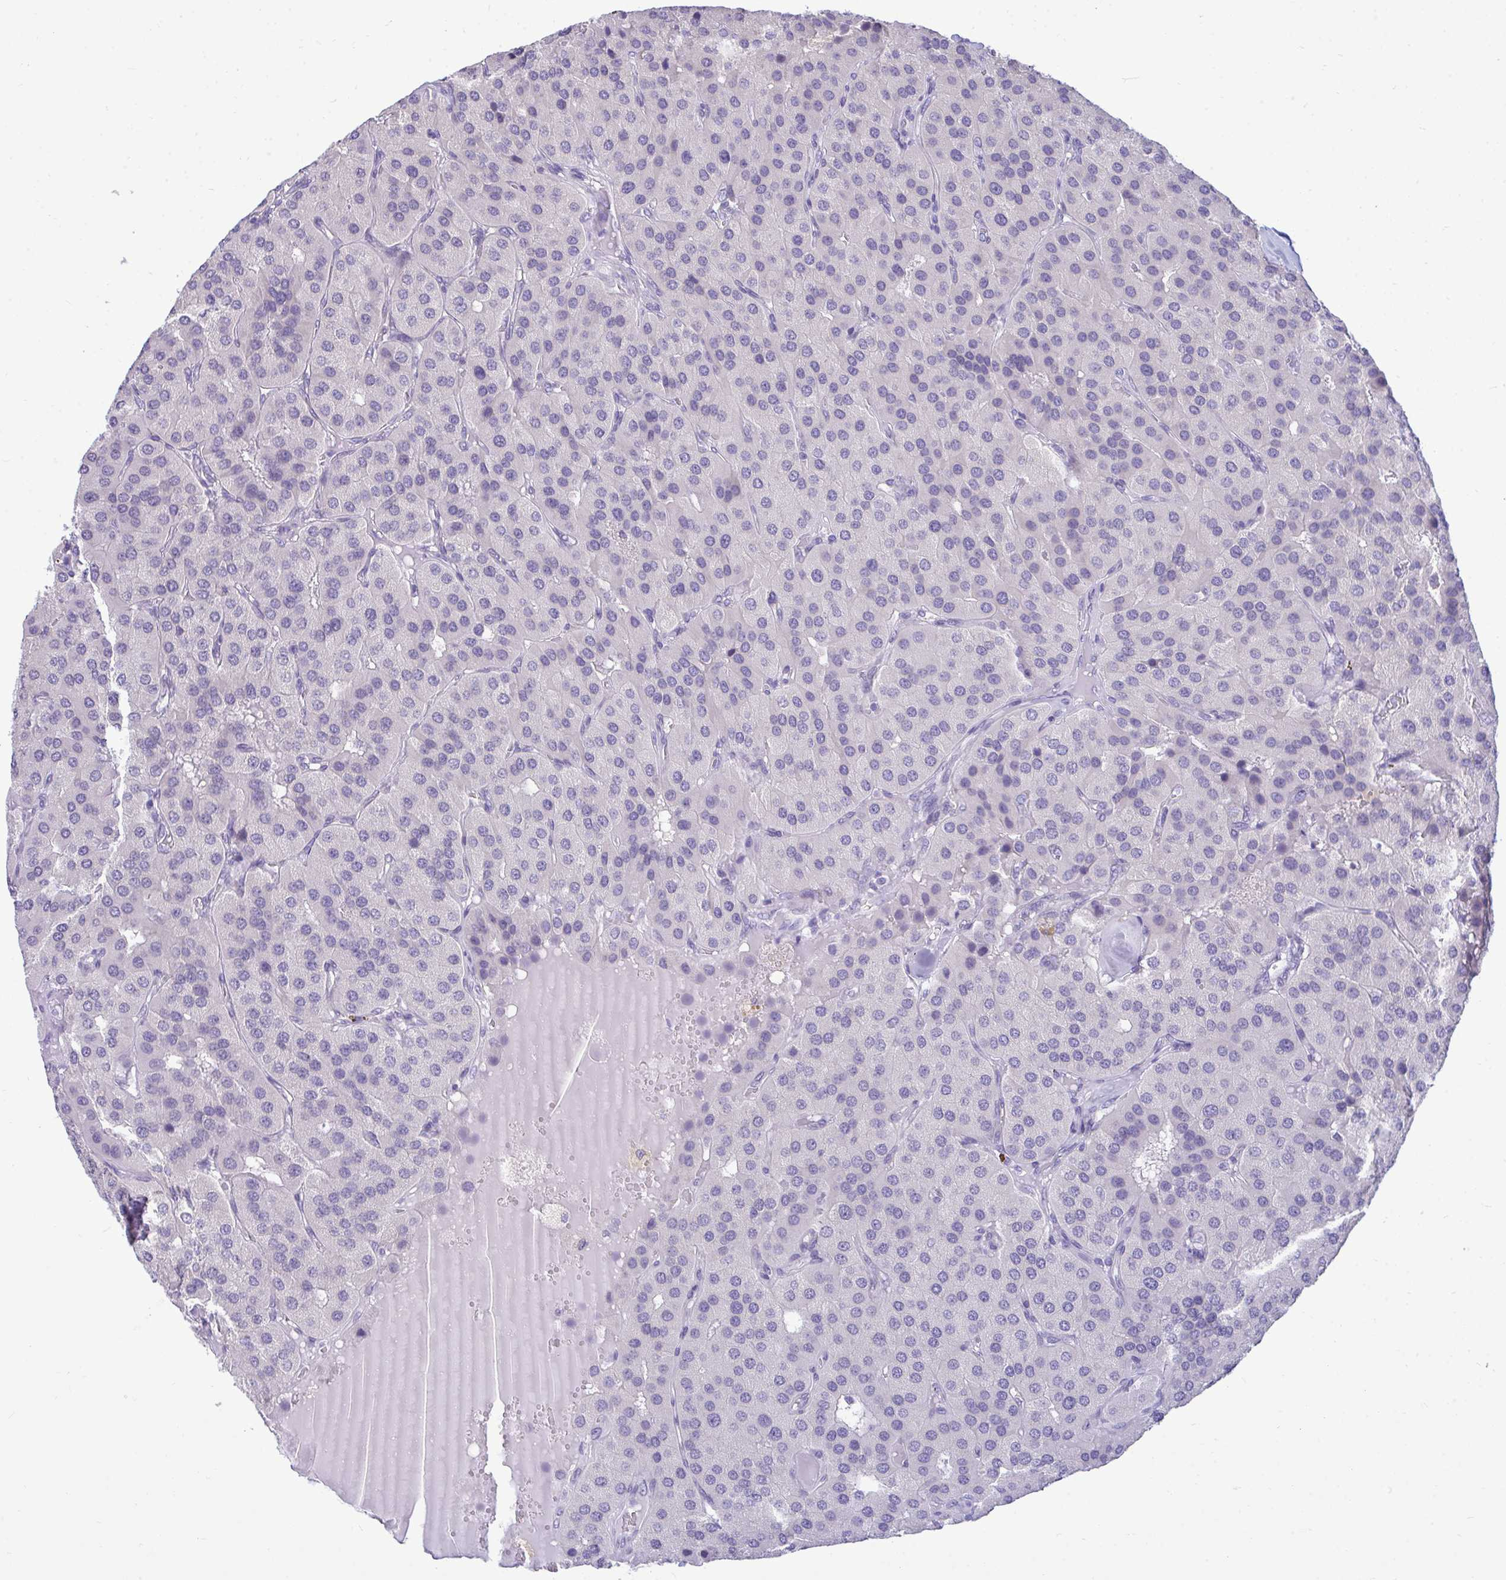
{"staining": {"intensity": "negative", "quantity": "none", "location": "none"}, "tissue": "parathyroid gland", "cell_type": "Glandular cells", "image_type": "normal", "snomed": [{"axis": "morphology", "description": "Normal tissue, NOS"}, {"axis": "morphology", "description": "Adenoma, NOS"}, {"axis": "topography", "description": "Parathyroid gland"}], "caption": "Immunohistochemistry photomicrograph of normal human parathyroid gland stained for a protein (brown), which demonstrates no expression in glandular cells.", "gene": "PIGK", "patient": {"sex": "female", "age": 86}}